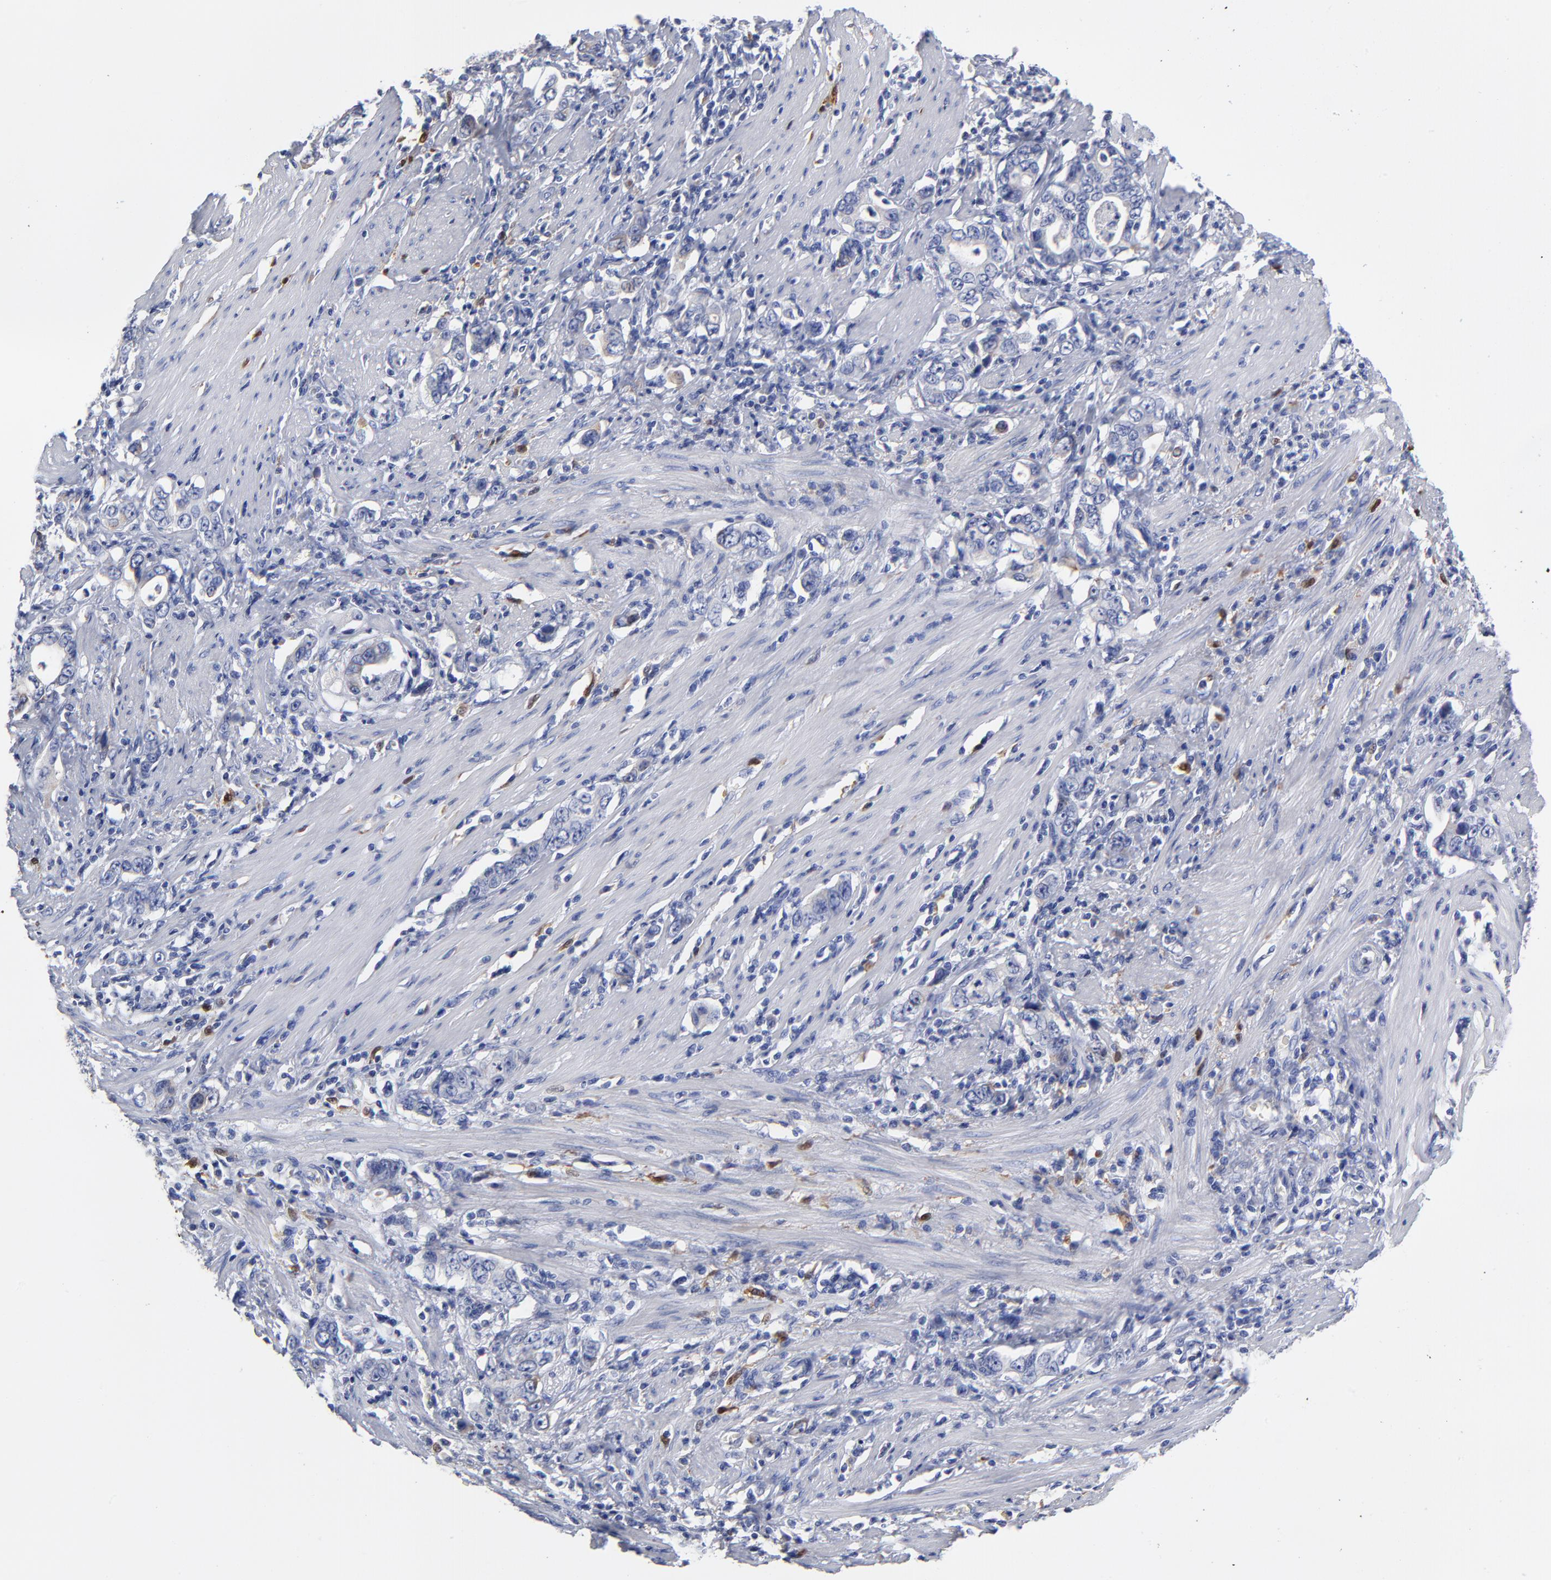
{"staining": {"intensity": "negative", "quantity": "none", "location": "none"}, "tissue": "stomach cancer", "cell_type": "Tumor cells", "image_type": "cancer", "snomed": [{"axis": "morphology", "description": "Adenocarcinoma, NOS"}, {"axis": "topography", "description": "Stomach, lower"}], "caption": "Tumor cells are negative for brown protein staining in adenocarcinoma (stomach).", "gene": "PTP4A1", "patient": {"sex": "female", "age": 72}}